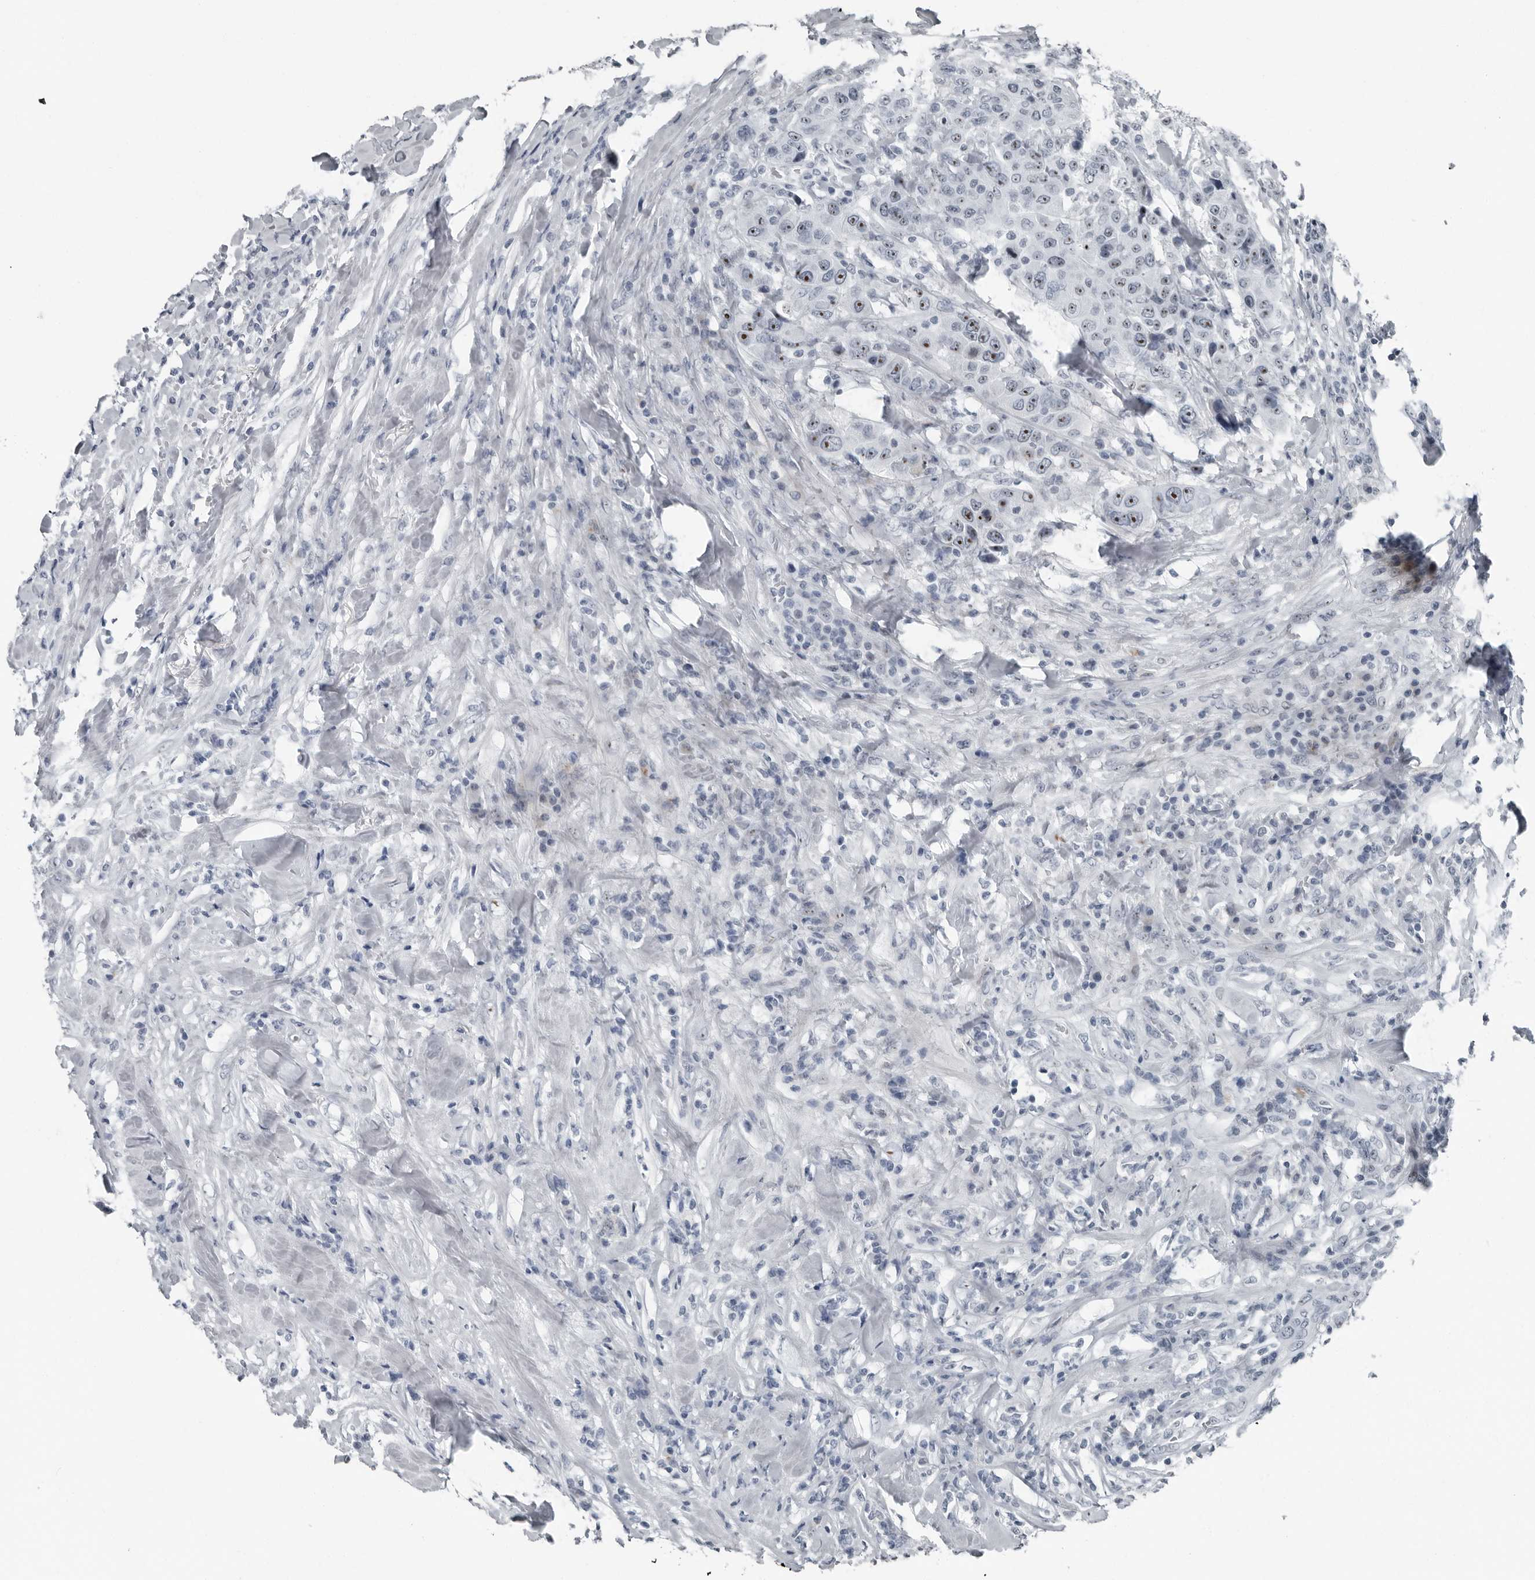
{"staining": {"intensity": "strong", "quantity": "<25%", "location": "nuclear"}, "tissue": "breast cancer", "cell_type": "Tumor cells", "image_type": "cancer", "snomed": [{"axis": "morphology", "description": "Duct carcinoma"}, {"axis": "topography", "description": "Breast"}], "caption": "Tumor cells show strong nuclear staining in approximately <25% of cells in breast infiltrating ductal carcinoma.", "gene": "PDCD11", "patient": {"sex": "female", "age": 37}}